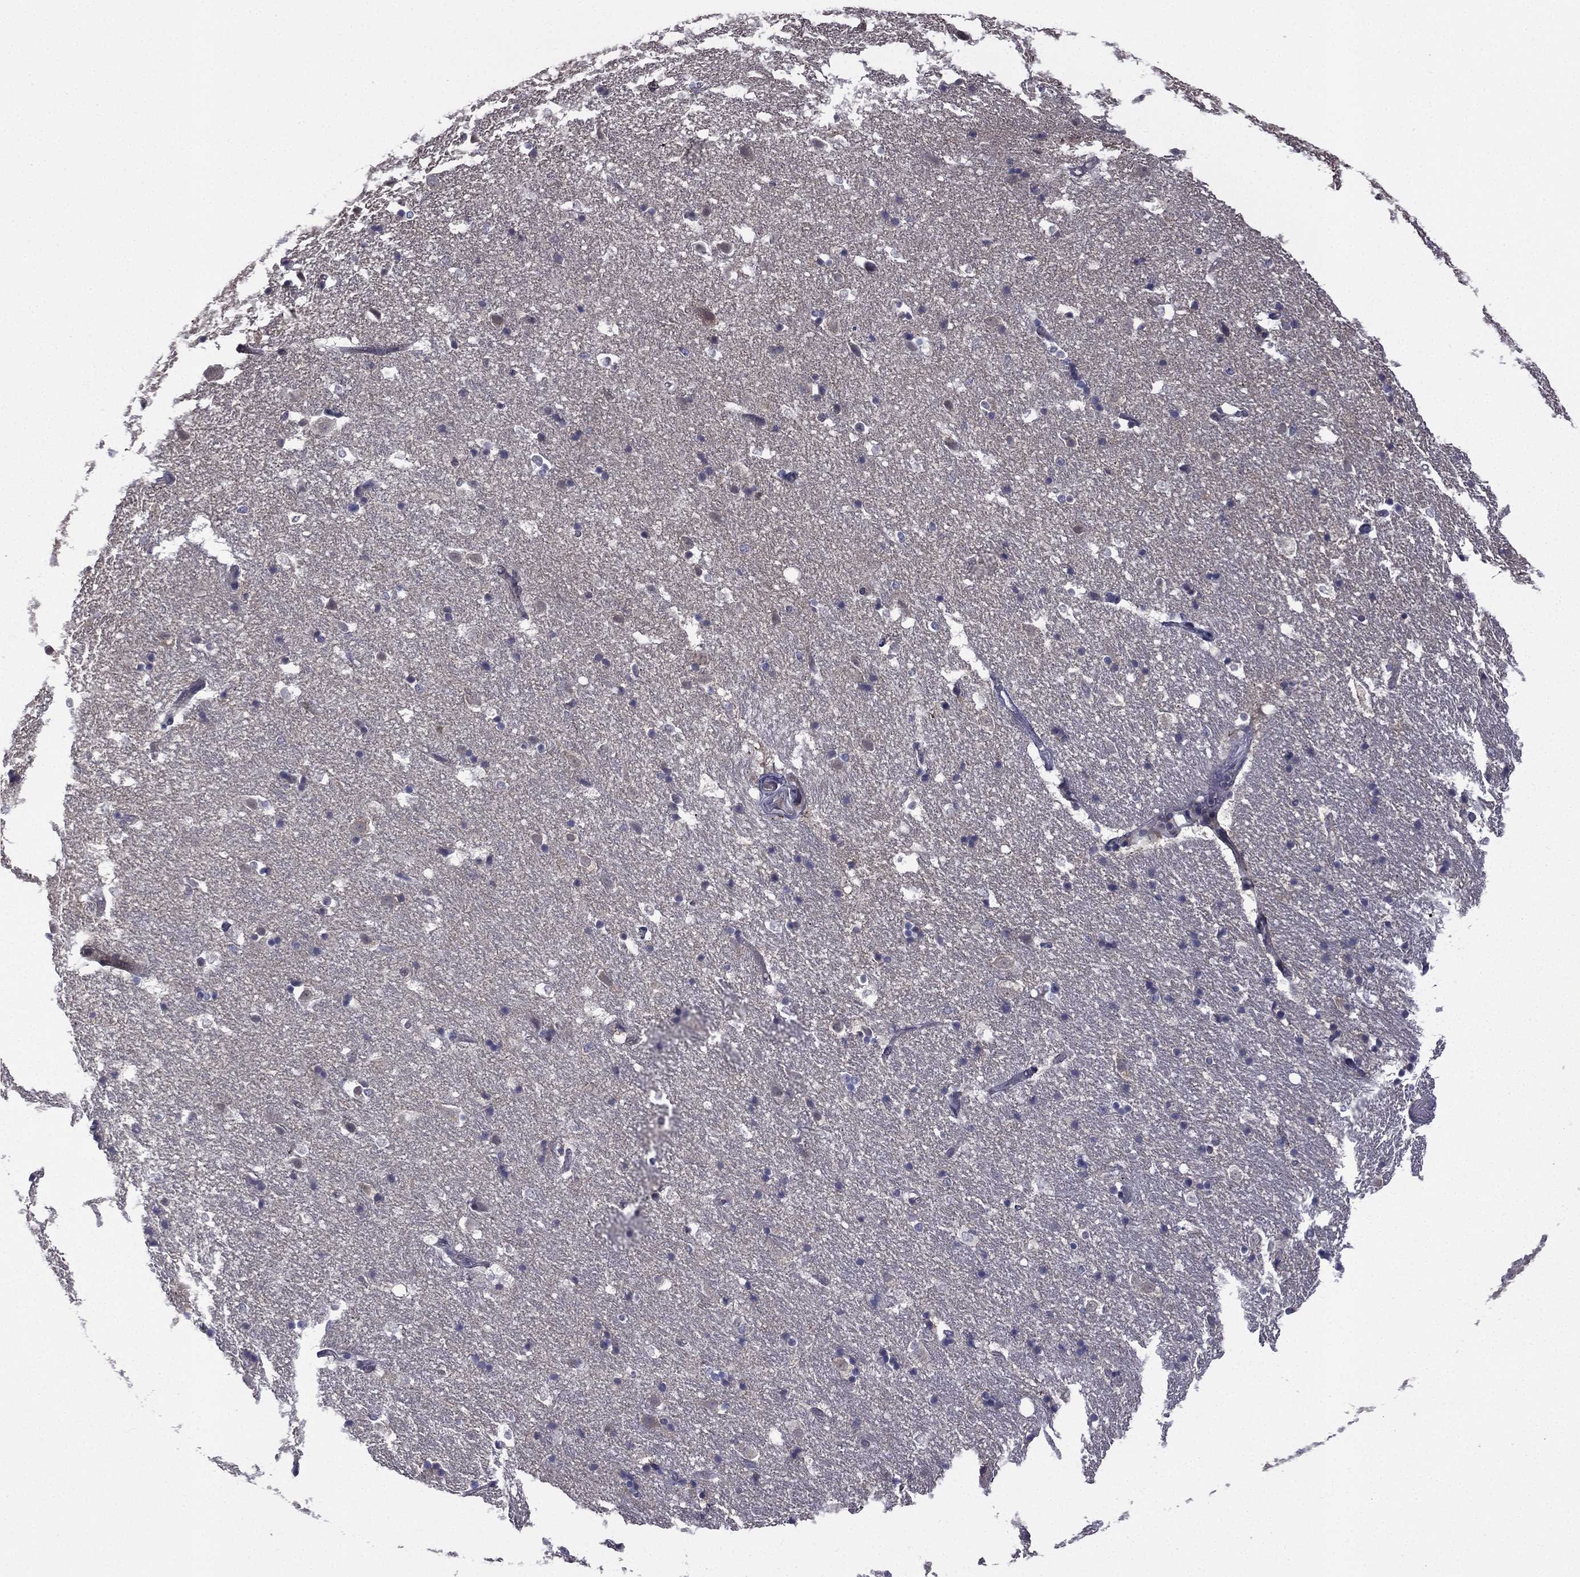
{"staining": {"intensity": "negative", "quantity": "none", "location": "none"}, "tissue": "hippocampus", "cell_type": "Glial cells", "image_type": "normal", "snomed": [{"axis": "morphology", "description": "Normal tissue, NOS"}, {"axis": "topography", "description": "Hippocampus"}], "caption": "A micrograph of hippocampus stained for a protein exhibits no brown staining in glial cells. The staining was performed using DAB to visualize the protein expression in brown, while the nuclei were stained in blue with hematoxylin (Magnification: 20x).", "gene": "ACTRT2", "patient": {"sex": "male", "age": 49}}